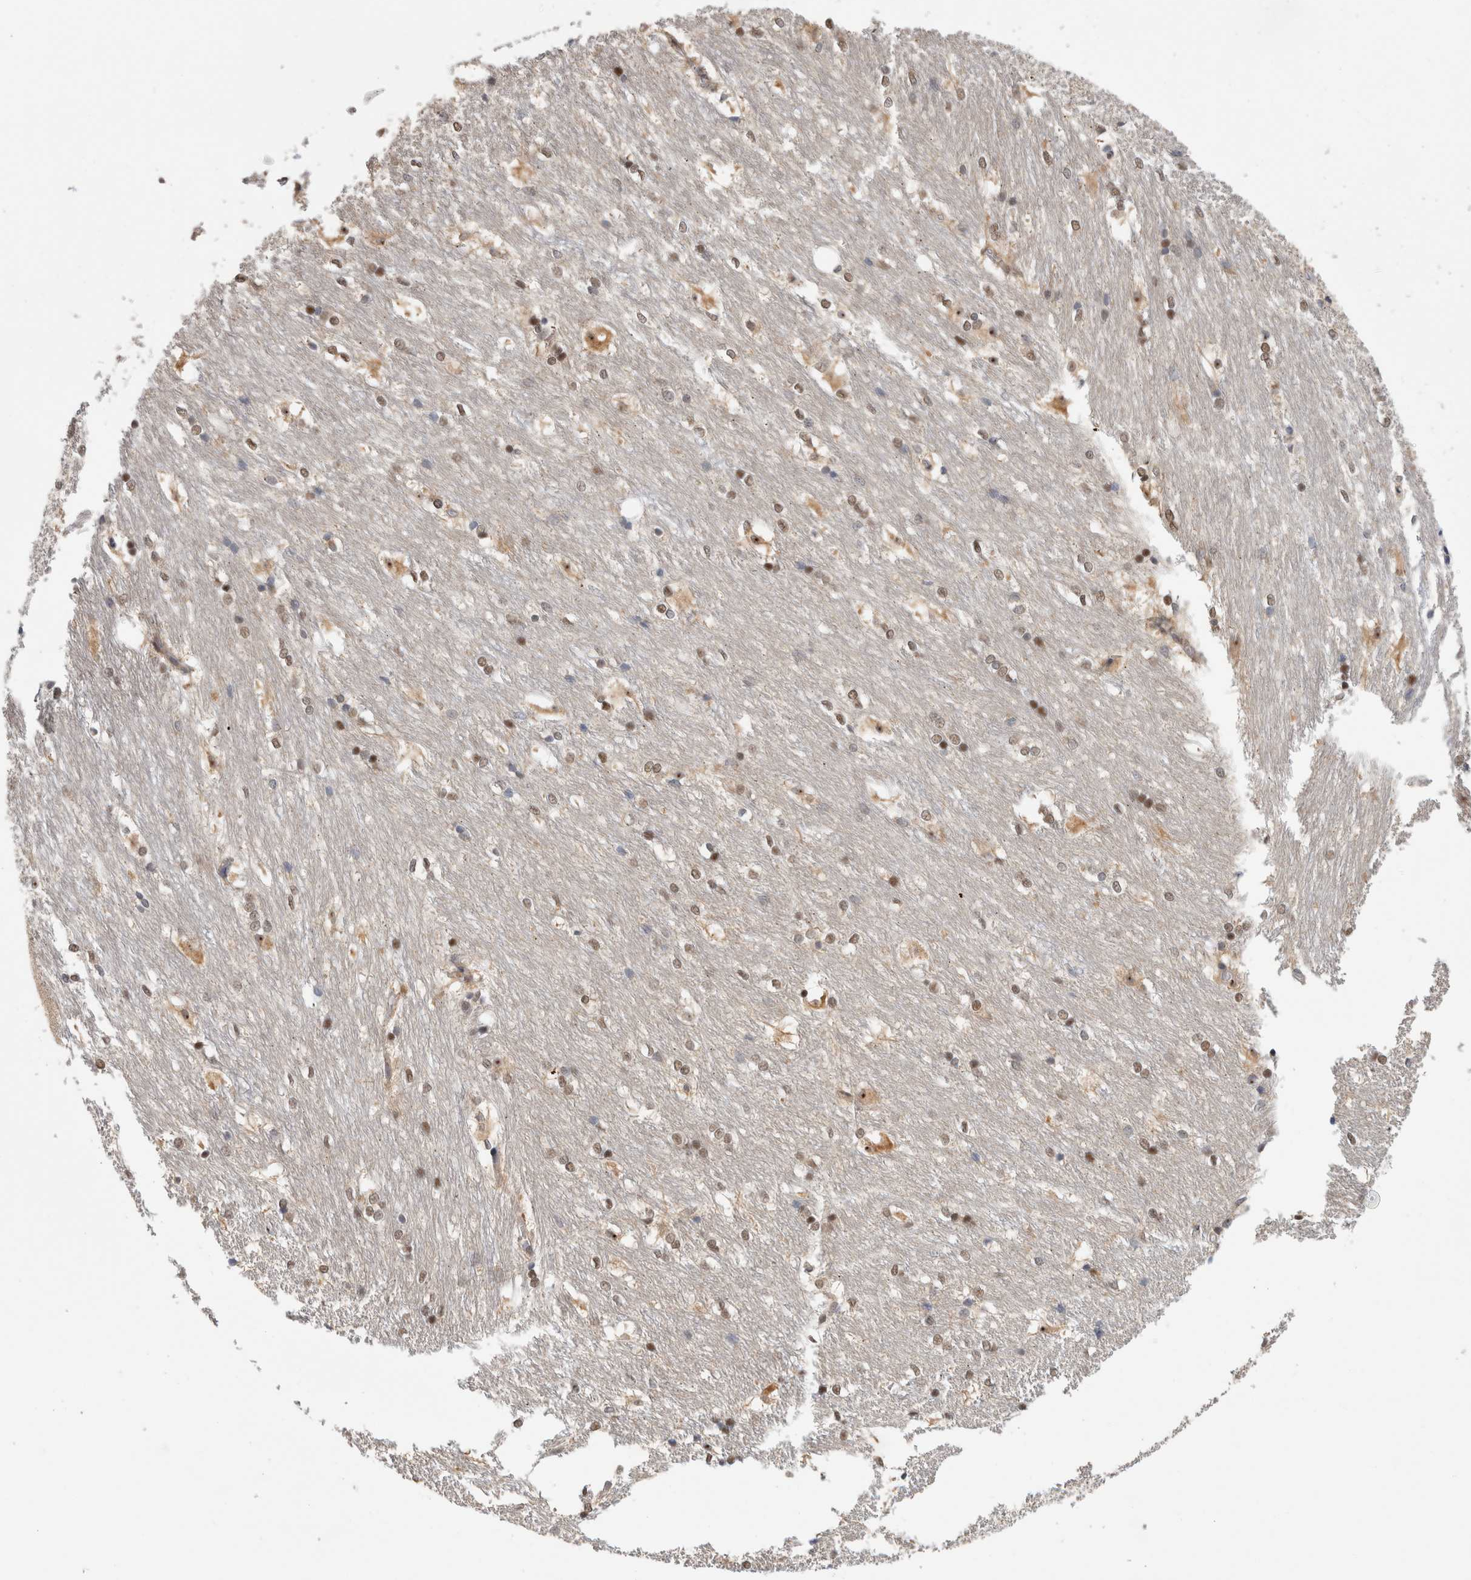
{"staining": {"intensity": "moderate", "quantity": "<25%", "location": "cytoplasmic/membranous,nuclear"}, "tissue": "caudate", "cell_type": "Glial cells", "image_type": "normal", "snomed": [{"axis": "morphology", "description": "Normal tissue, NOS"}, {"axis": "topography", "description": "Lateral ventricle wall"}], "caption": "Caudate stained for a protein (brown) demonstrates moderate cytoplasmic/membranous,nuclear positive expression in approximately <25% of glial cells.", "gene": "PIGP", "patient": {"sex": "female", "age": 19}}